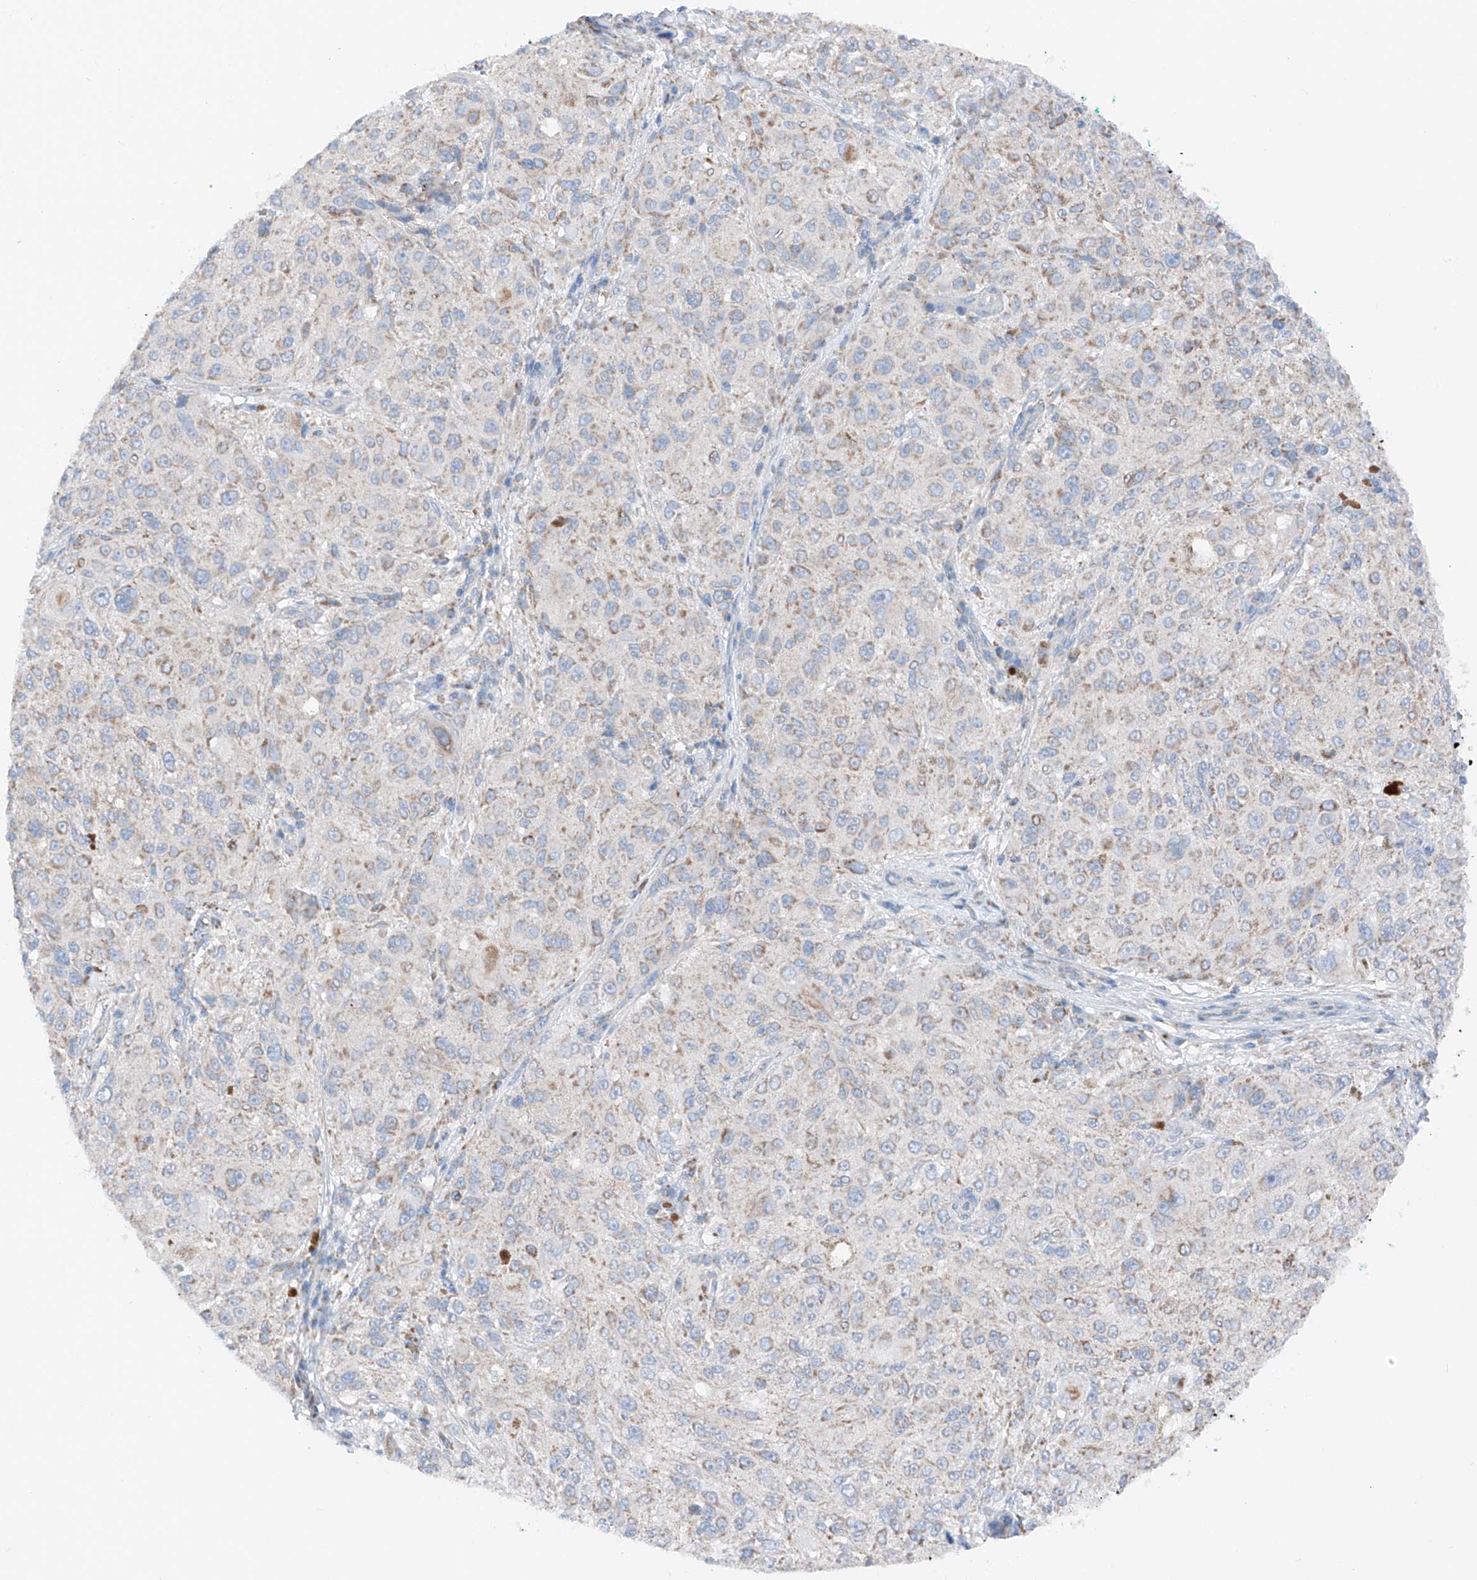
{"staining": {"intensity": "moderate", "quantity": "<25%", "location": "cytoplasmic/membranous"}, "tissue": "melanoma", "cell_type": "Tumor cells", "image_type": "cancer", "snomed": [{"axis": "morphology", "description": "Necrosis, NOS"}, {"axis": "morphology", "description": "Malignant melanoma, NOS"}, {"axis": "topography", "description": "Skin"}], "caption": "High-magnification brightfield microscopy of malignant melanoma stained with DAB (brown) and counterstained with hematoxylin (blue). tumor cells exhibit moderate cytoplasmic/membranous expression is present in approximately<25% of cells.", "gene": "MRAP", "patient": {"sex": "female", "age": 87}}